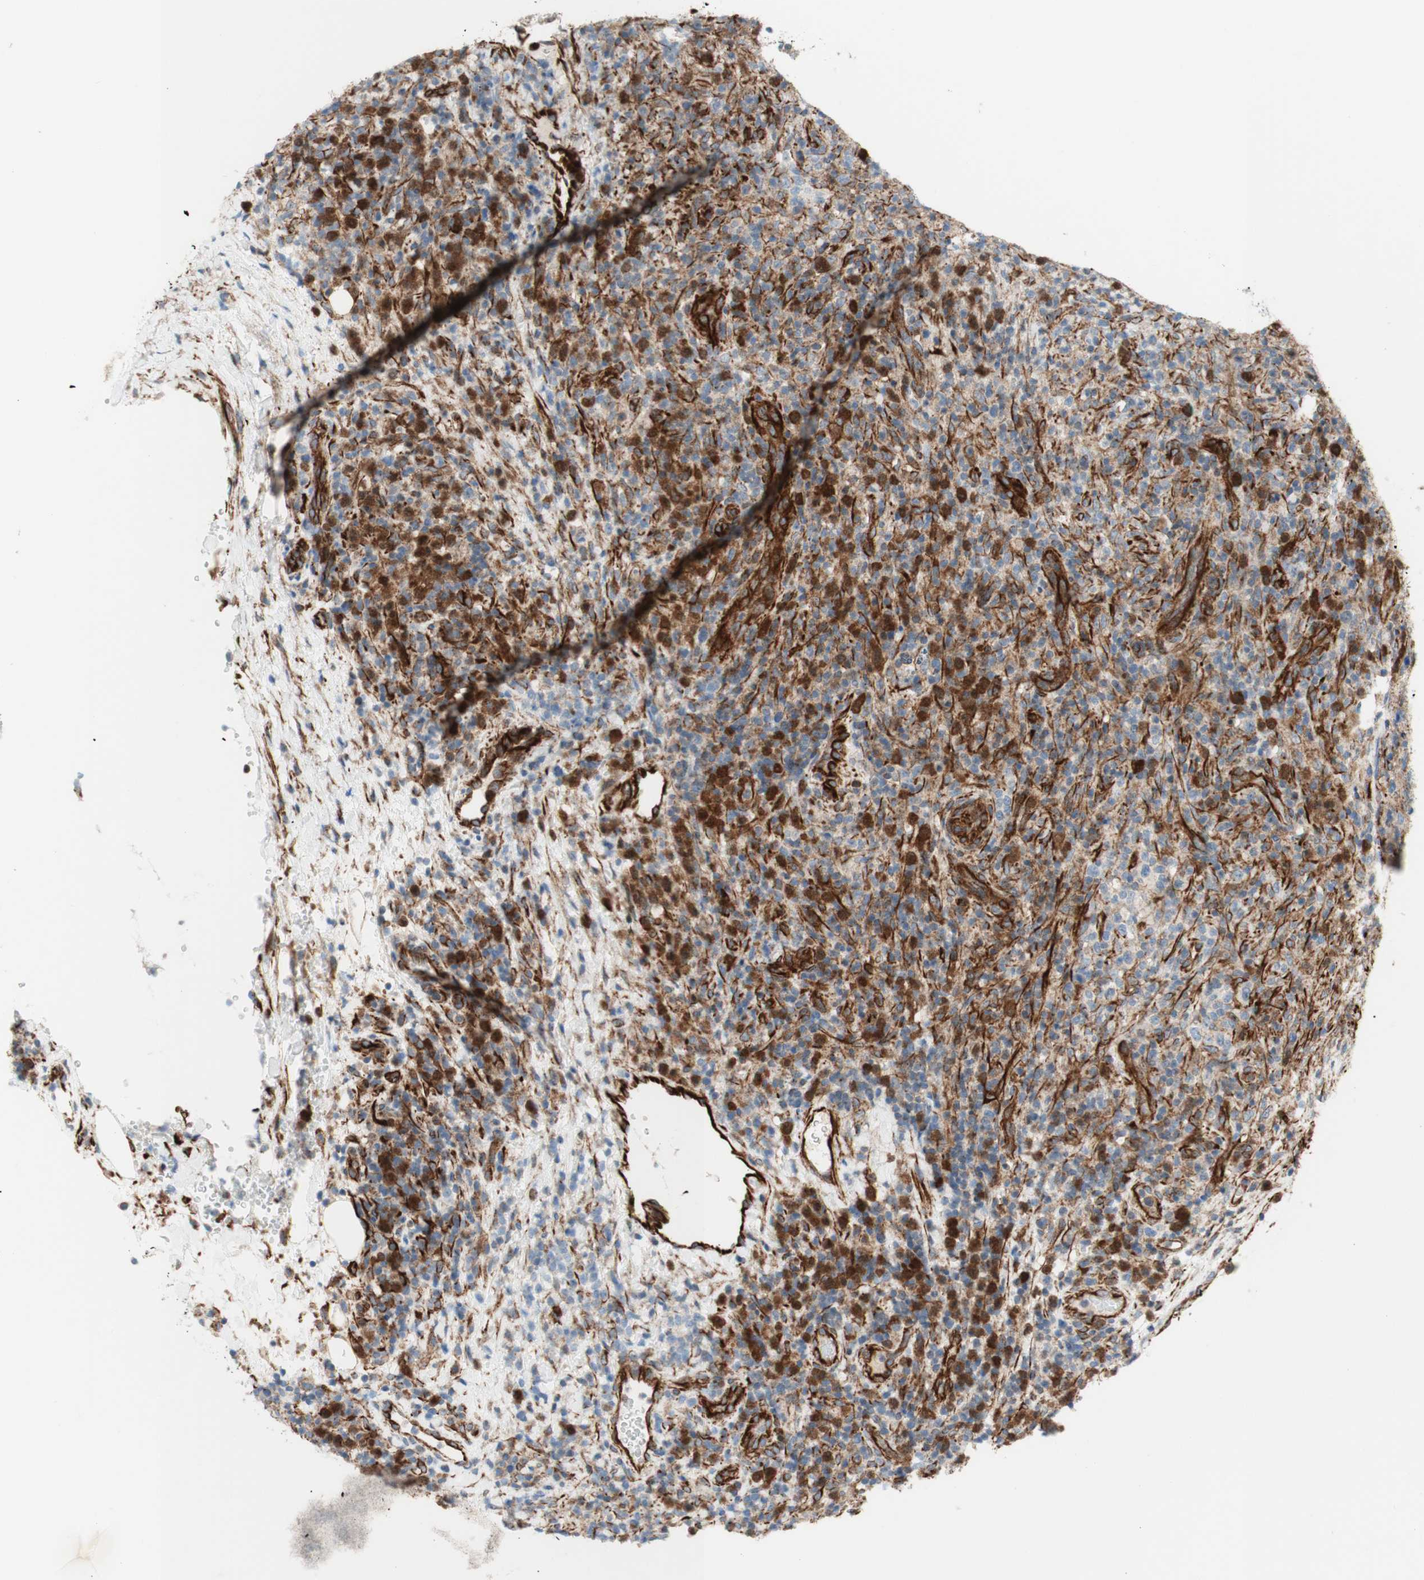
{"staining": {"intensity": "strong", "quantity": "25%-75%", "location": "cytoplasmic/membranous,nuclear"}, "tissue": "lymphoma", "cell_type": "Tumor cells", "image_type": "cancer", "snomed": [{"axis": "morphology", "description": "Malignant lymphoma, non-Hodgkin's type, High grade"}, {"axis": "topography", "description": "Lymph node"}], "caption": "The image displays a brown stain indicating the presence of a protein in the cytoplasmic/membranous and nuclear of tumor cells in high-grade malignant lymphoma, non-Hodgkin's type.", "gene": "POU2AF1", "patient": {"sex": "female", "age": 76}}